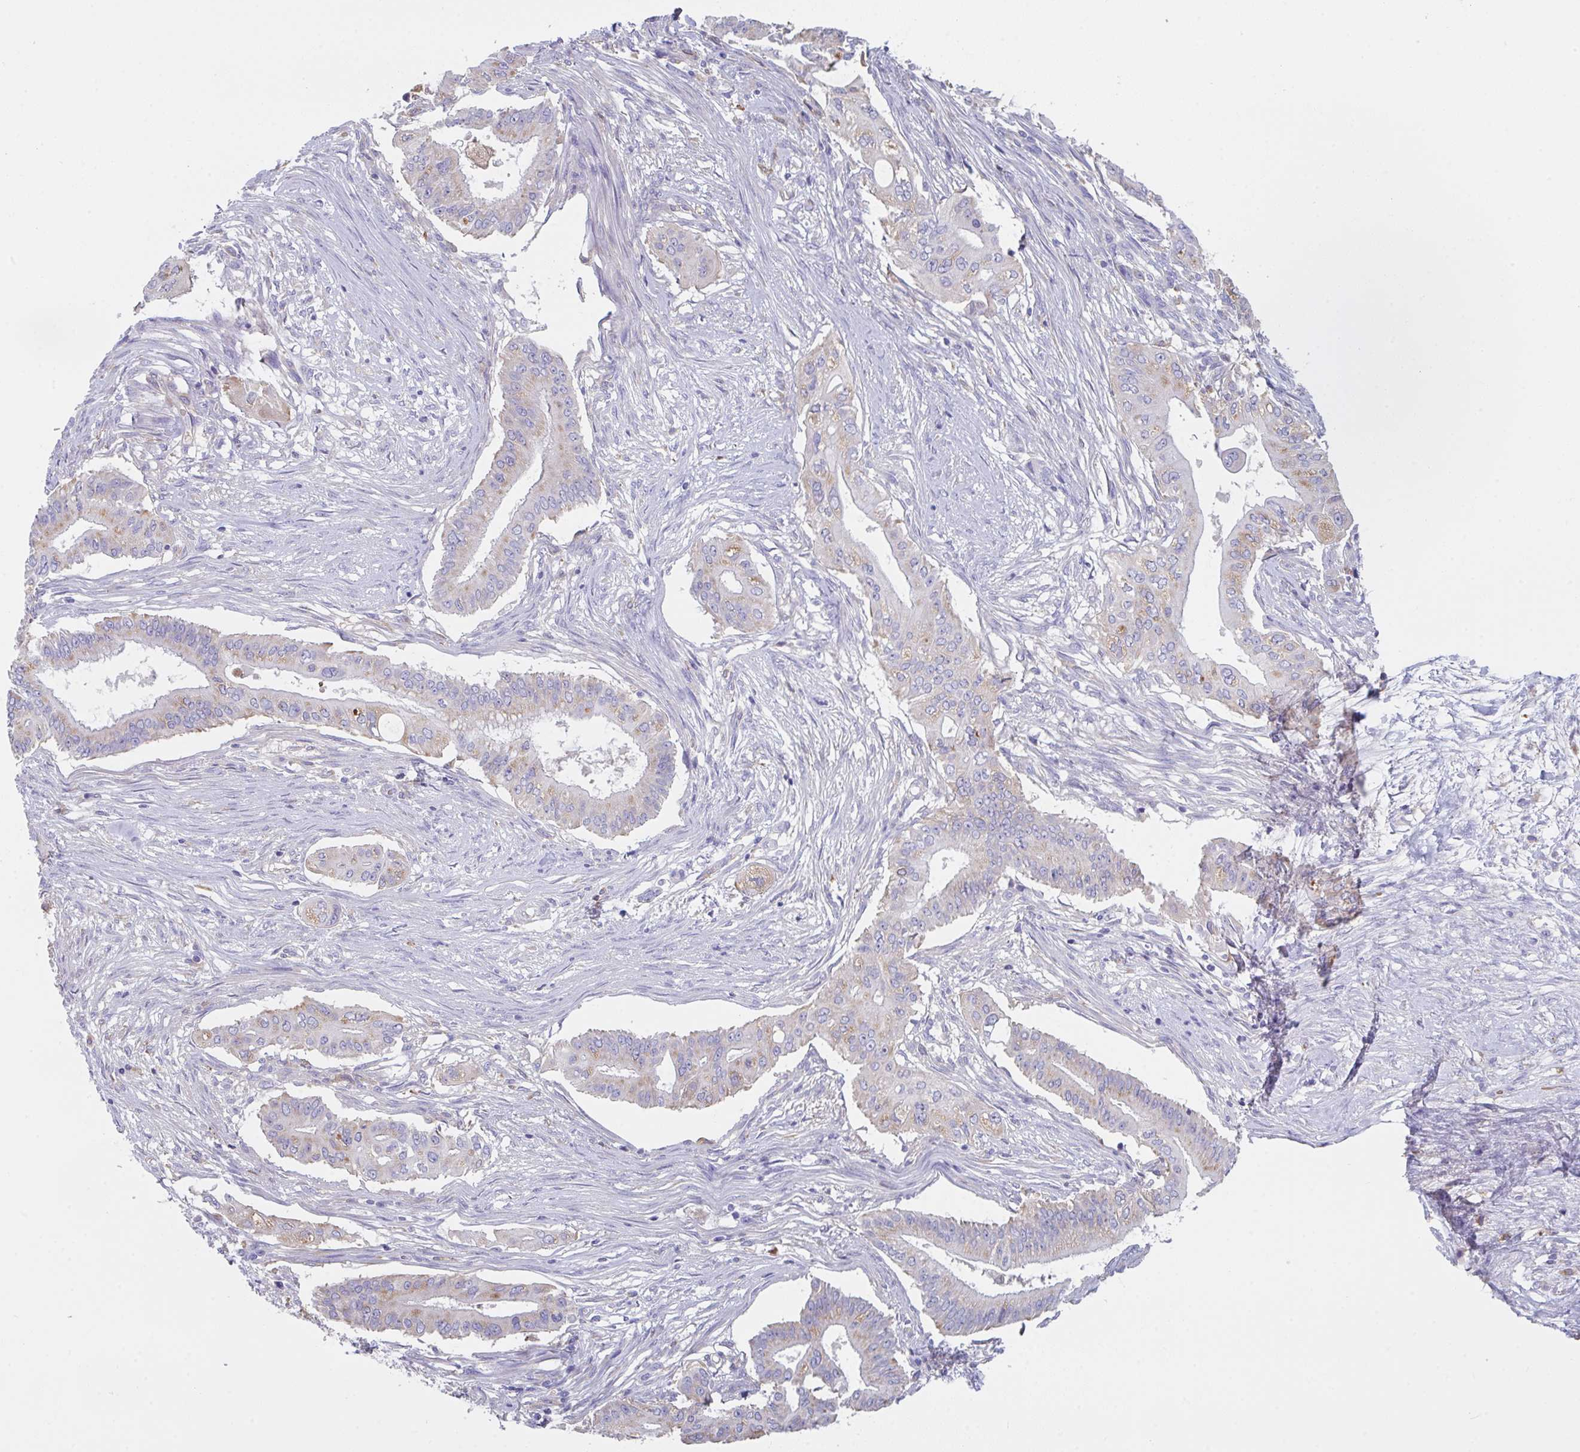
{"staining": {"intensity": "weak", "quantity": "25%-75%", "location": "cytoplasmic/membranous"}, "tissue": "pancreatic cancer", "cell_type": "Tumor cells", "image_type": "cancer", "snomed": [{"axis": "morphology", "description": "Adenocarcinoma, NOS"}, {"axis": "topography", "description": "Pancreas"}], "caption": "Human pancreatic cancer stained with a brown dye reveals weak cytoplasmic/membranous positive positivity in about 25%-75% of tumor cells.", "gene": "TFAP2C", "patient": {"sex": "female", "age": 68}}